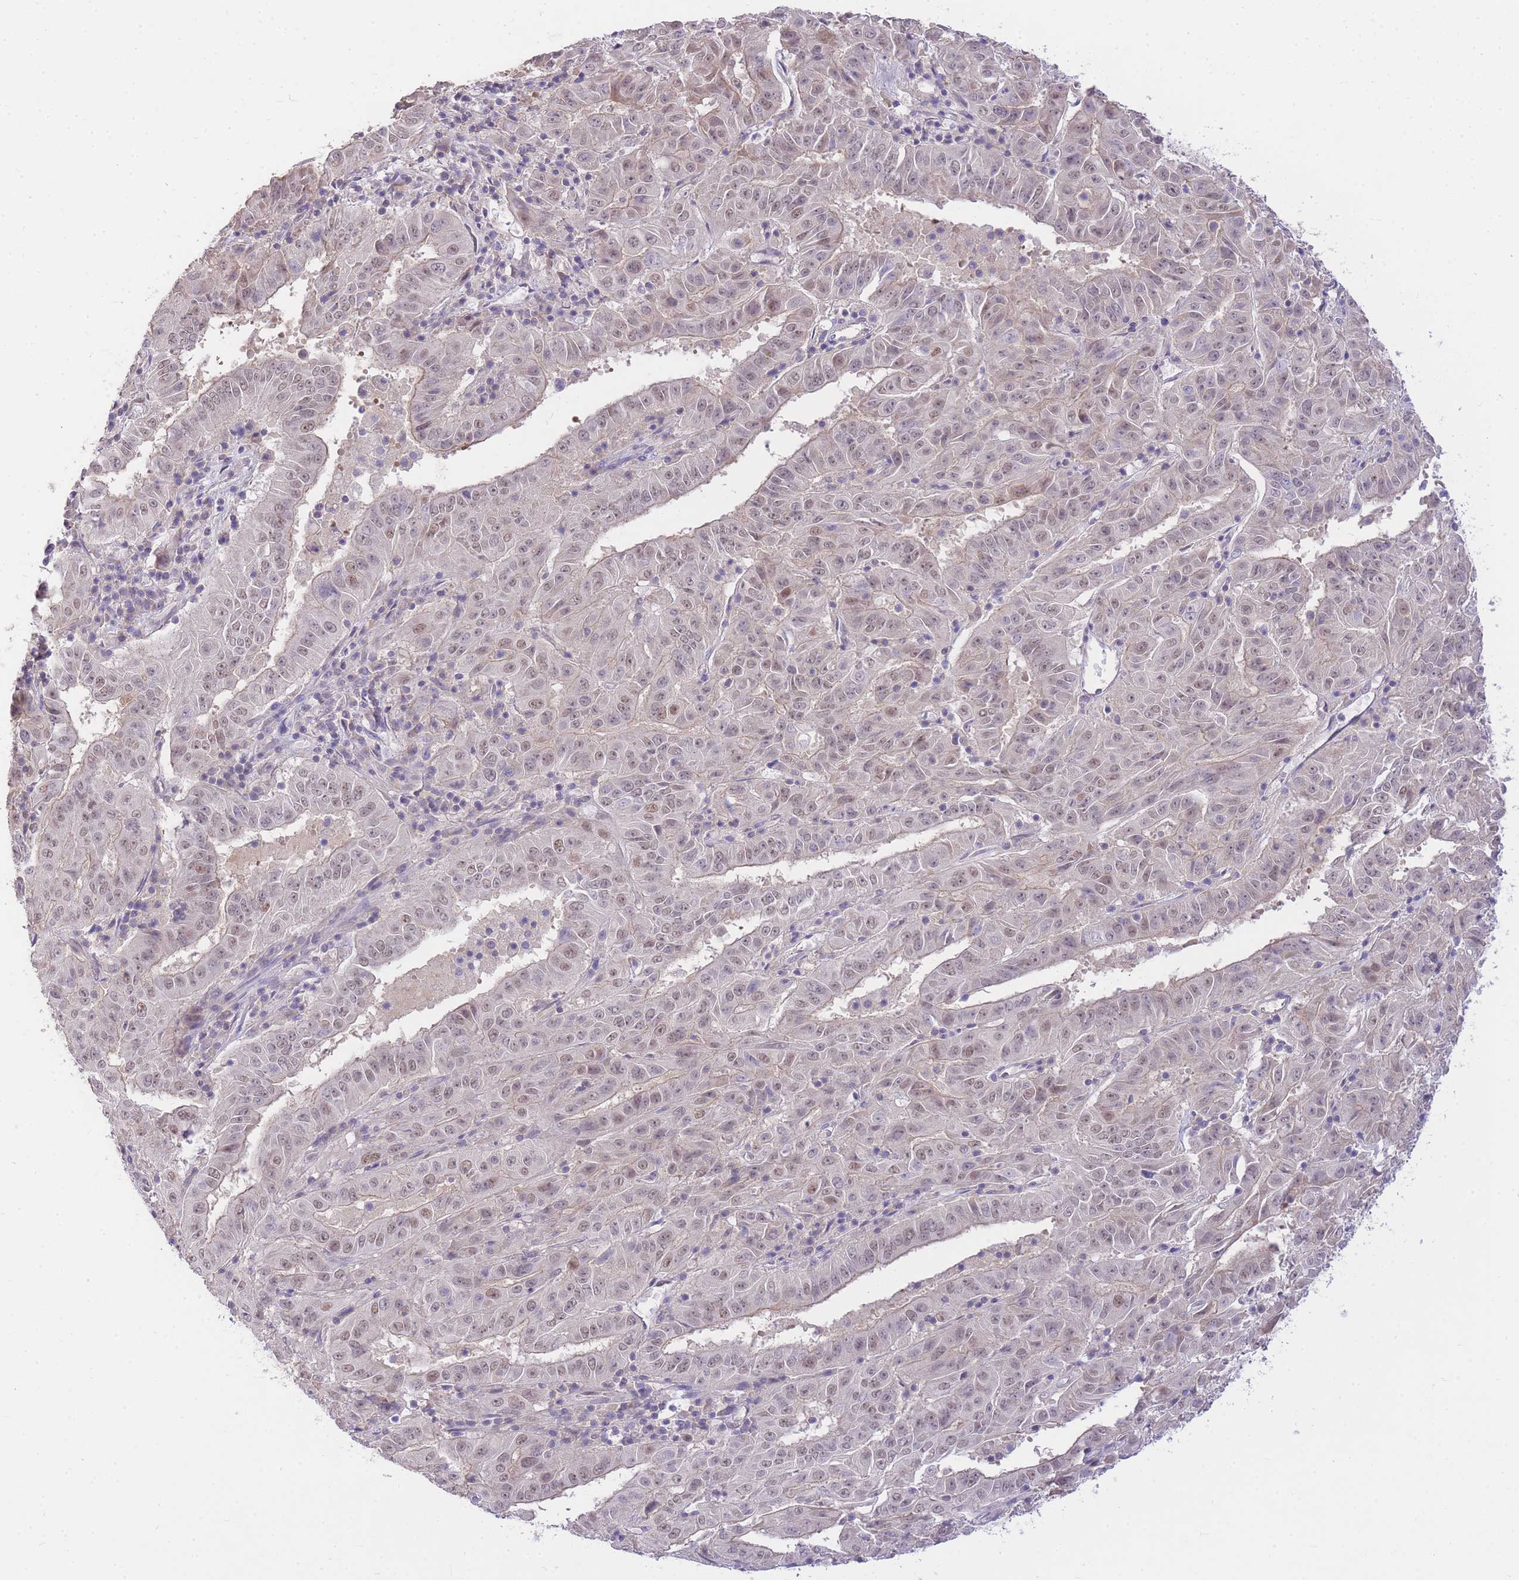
{"staining": {"intensity": "moderate", "quantity": "25%-75%", "location": "nuclear"}, "tissue": "pancreatic cancer", "cell_type": "Tumor cells", "image_type": "cancer", "snomed": [{"axis": "morphology", "description": "Adenocarcinoma, NOS"}, {"axis": "topography", "description": "Pancreas"}], "caption": "DAB immunohistochemical staining of pancreatic adenocarcinoma displays moderate nuclear protein staining in about 25%-75% of tumor cells.", "gene": "UBXN7", "patient": {"sex": "male", "age": 63}}